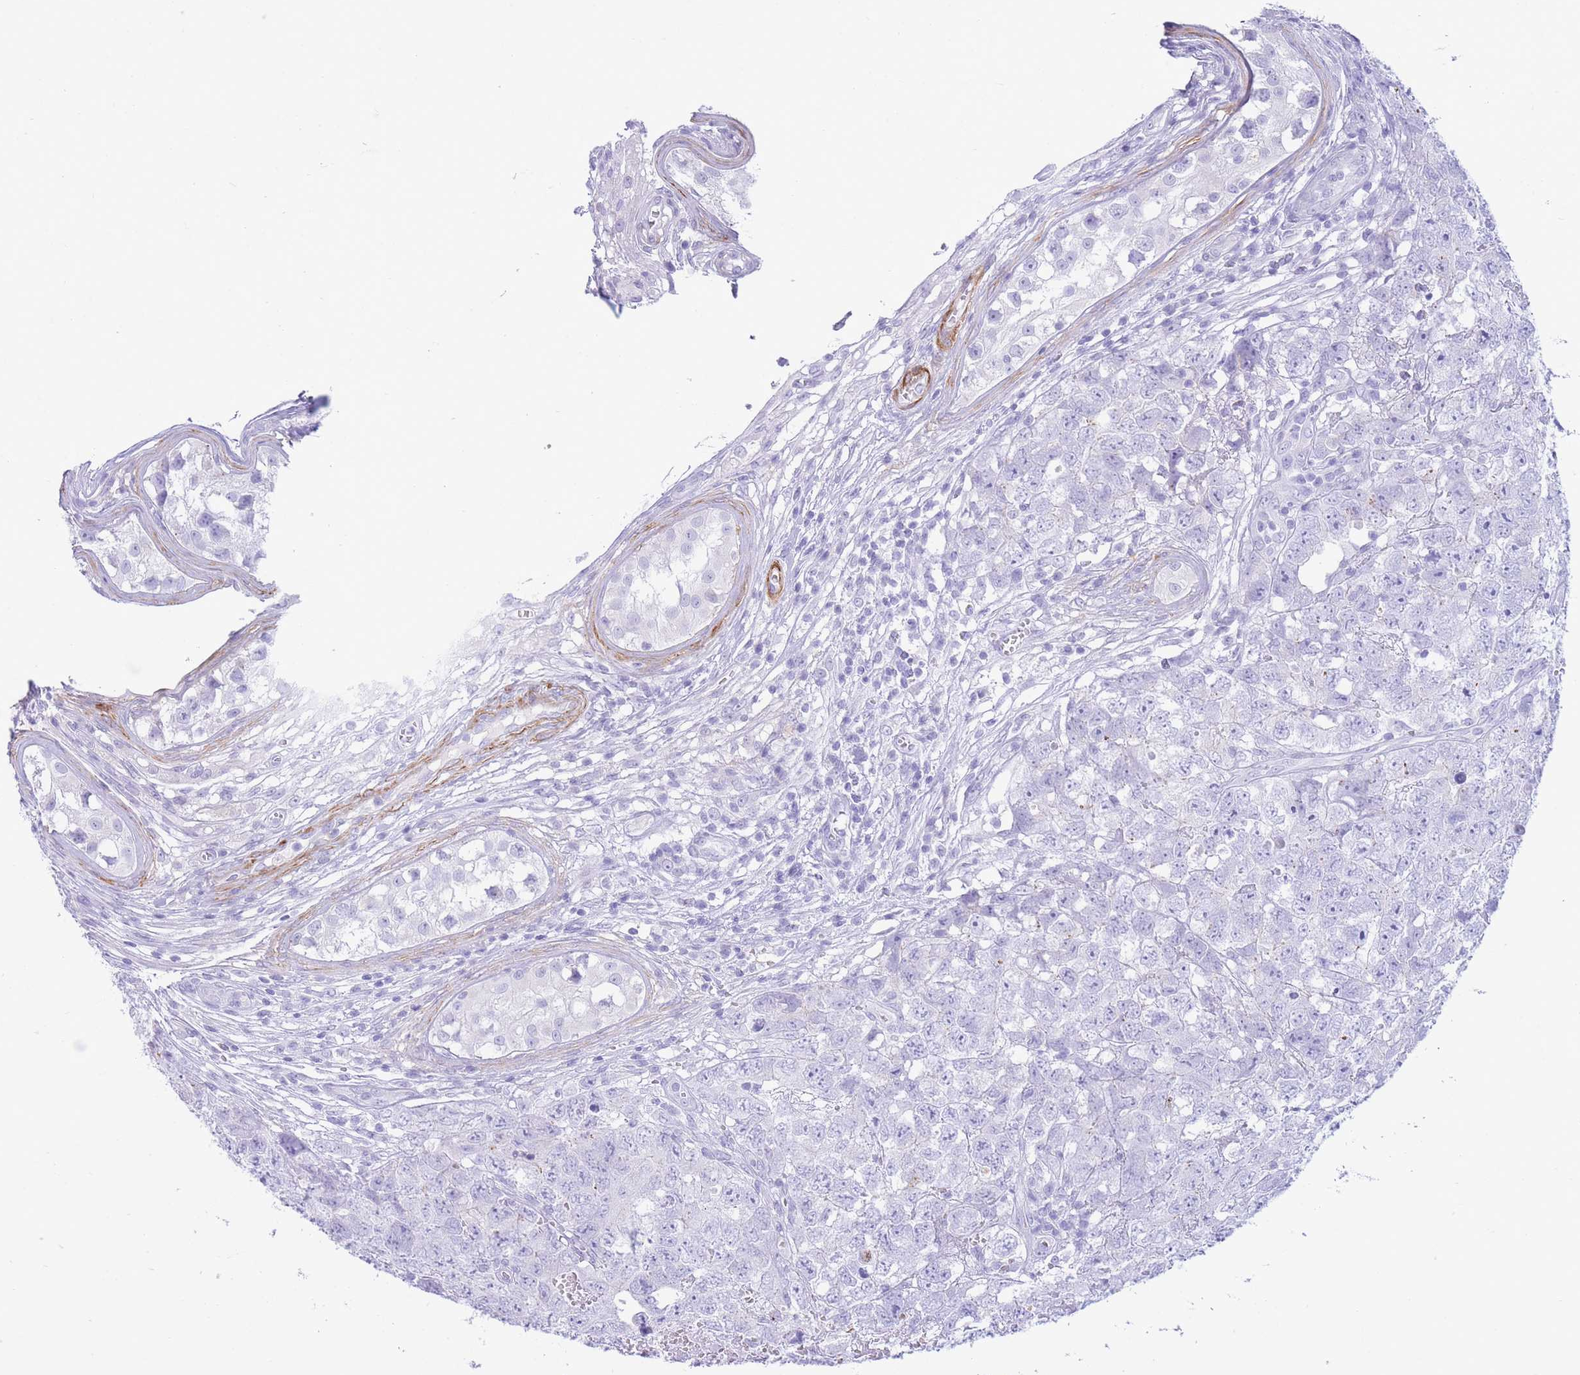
{"staining": {"intensity": "negative", "quantity": "none", "location": "none"}, "tissue": "testis cancer", "cell_type": "Tumor cells", "image_type": "cancer", "snomed": [{"axis": "morphology", "description": "Carcinoma, Embryonal, NOS"}, {"axis": "topography", "description": "Testis"}], "caption": "The image displays no significant positivity in tumor cells of embryonal carcinoma (testis).", "gene": "VWA8", "patient": {"sex": "male", "age": 22}}